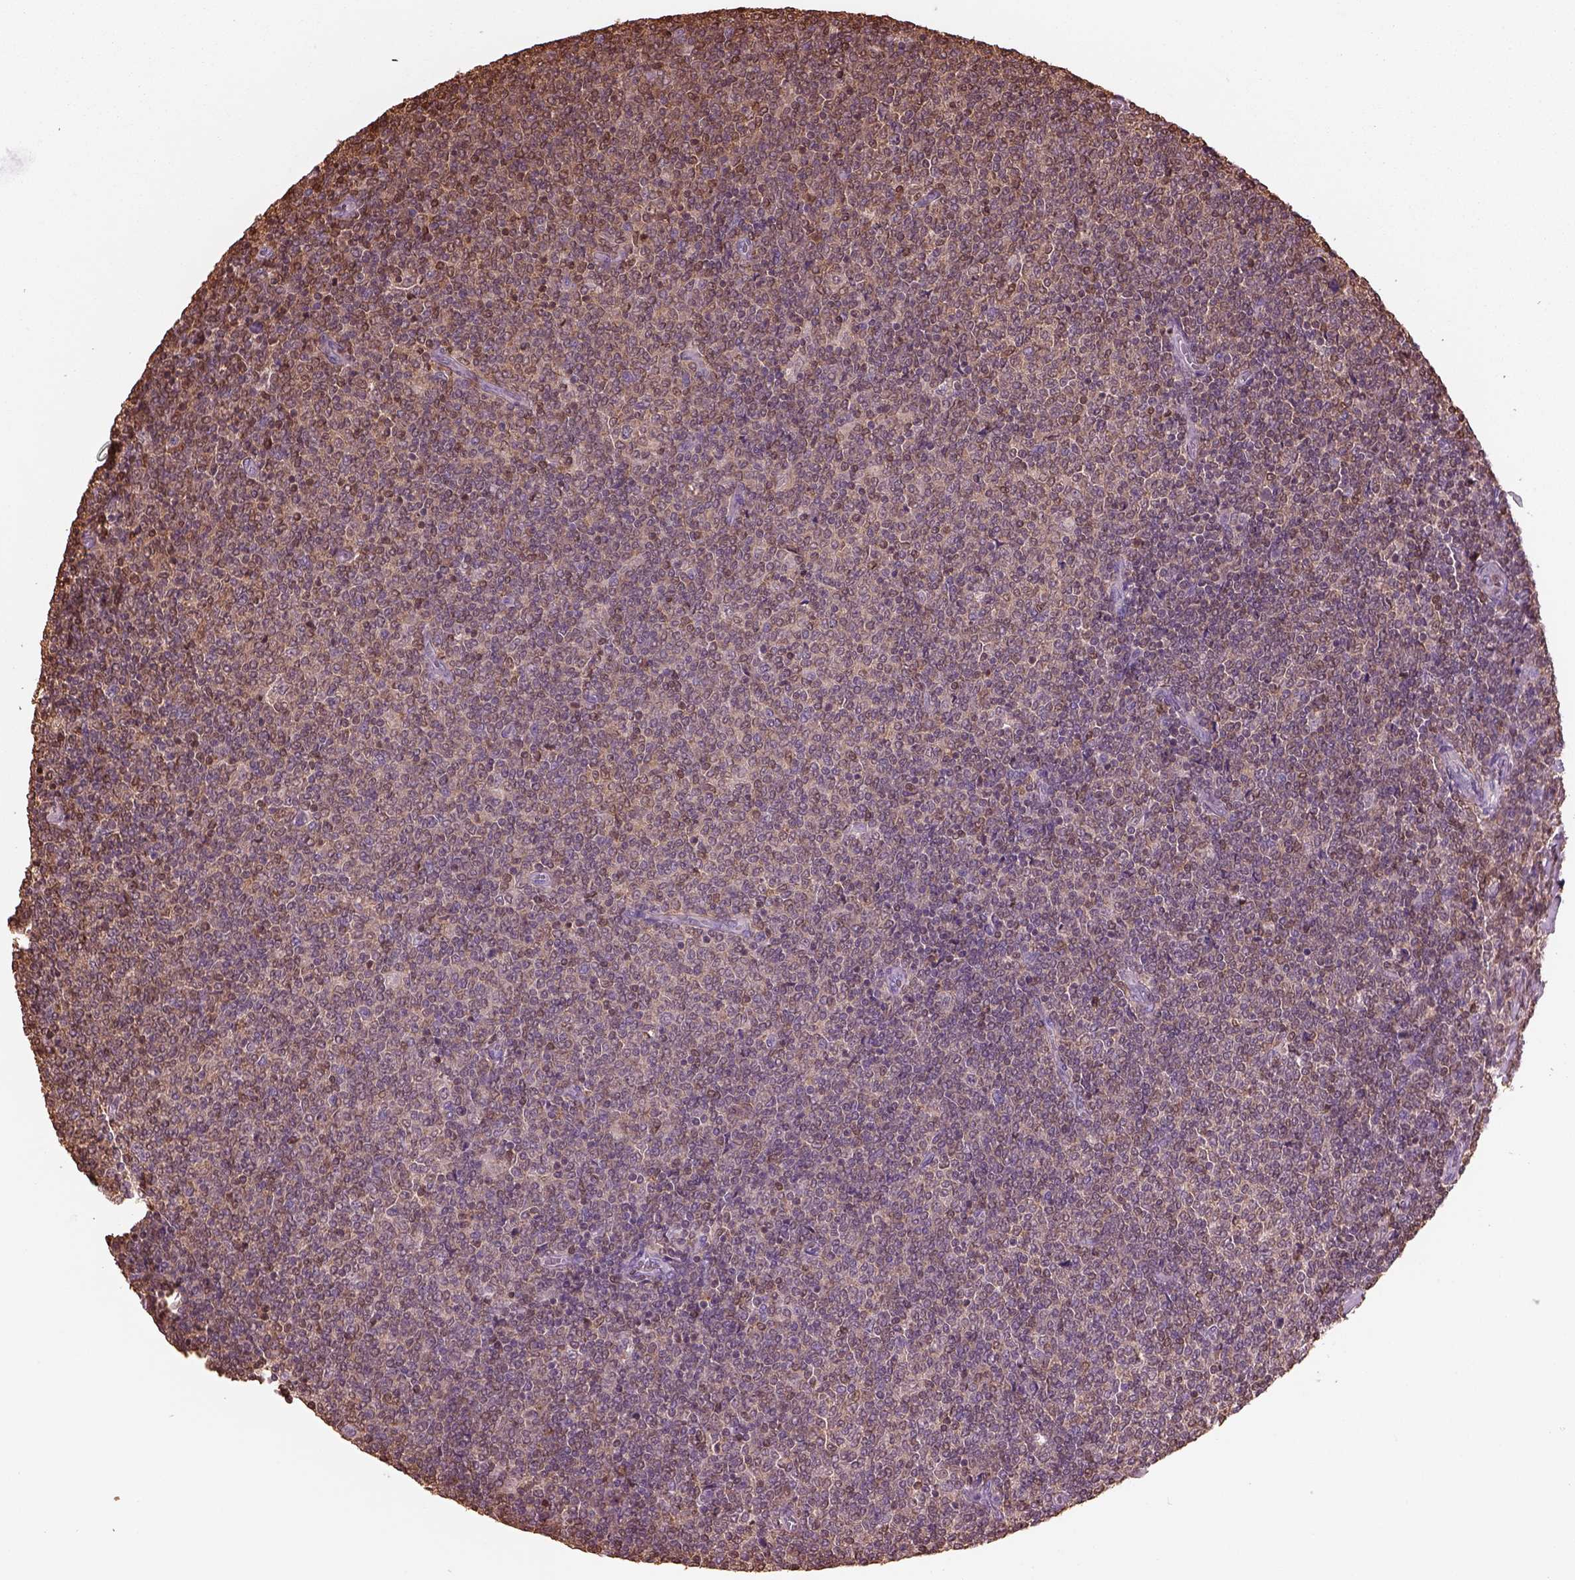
{"staining": {"intensity": "weak", "quantity": ">75%", "location": "cytoplasmic/membranous,nuclear"}, "tissue": "lymphoma", "cell_type": "Tumor cells", "image_type": "cancer", "snomed": [{"axis": "morphology", "description": "Malignant lymphoma, non-Hodgkin's type, Low grade"}, {"axis": "topography", "description": "Lymph node"}], "caption": "Immunohistochemical staining of human low-grade malignant lymphoma, non-Hodgkin's type reveals low levels of weak cytoplasmic/membranous and nuclear protein expression in approximately >75% of tumor cells. (DAB IHC with brightfield microscopy, high magnification).", "gene": "IL31RA", "patient": {"sex": "male", "age": 52}}